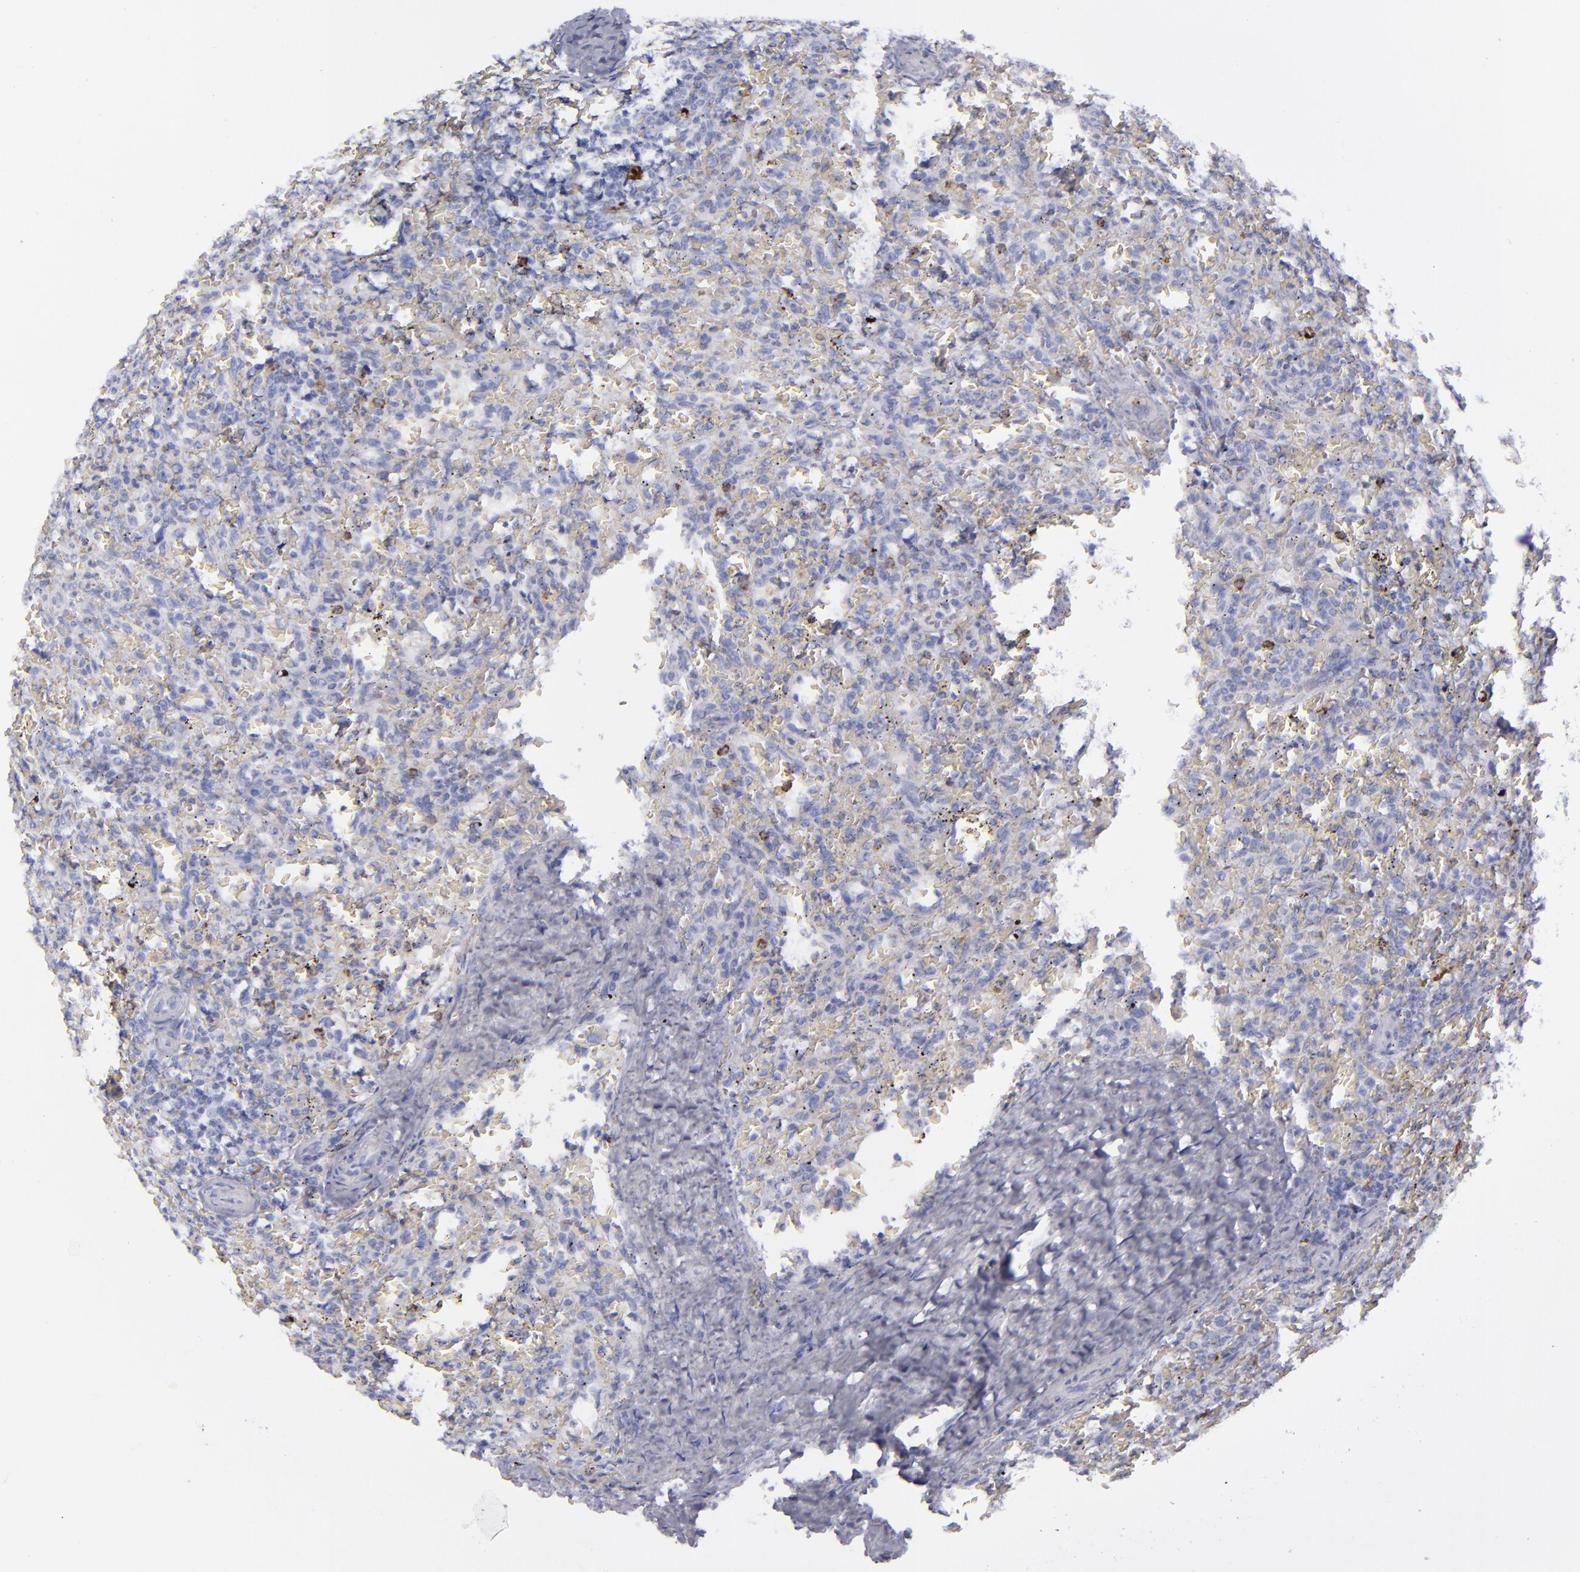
{"staining": {"intensity": "negative", "quantity": "none", "location": "none"}, "tissue": "lymphoma", "cell_type": "Tumor cells", "image_type": "cancer", "snomed": [{"axis": "morphology", "description": "Malignant lymphoma, non-Hodgkin's type, Low grade"}, {"axis": "topography", "description": "Spleen"}], "caption": "The photomicrograph reveals no significant expression in tumor cells of lymphoma.", "gene": "ANPEP", "patient": {"sex": "female", "age": 64}}